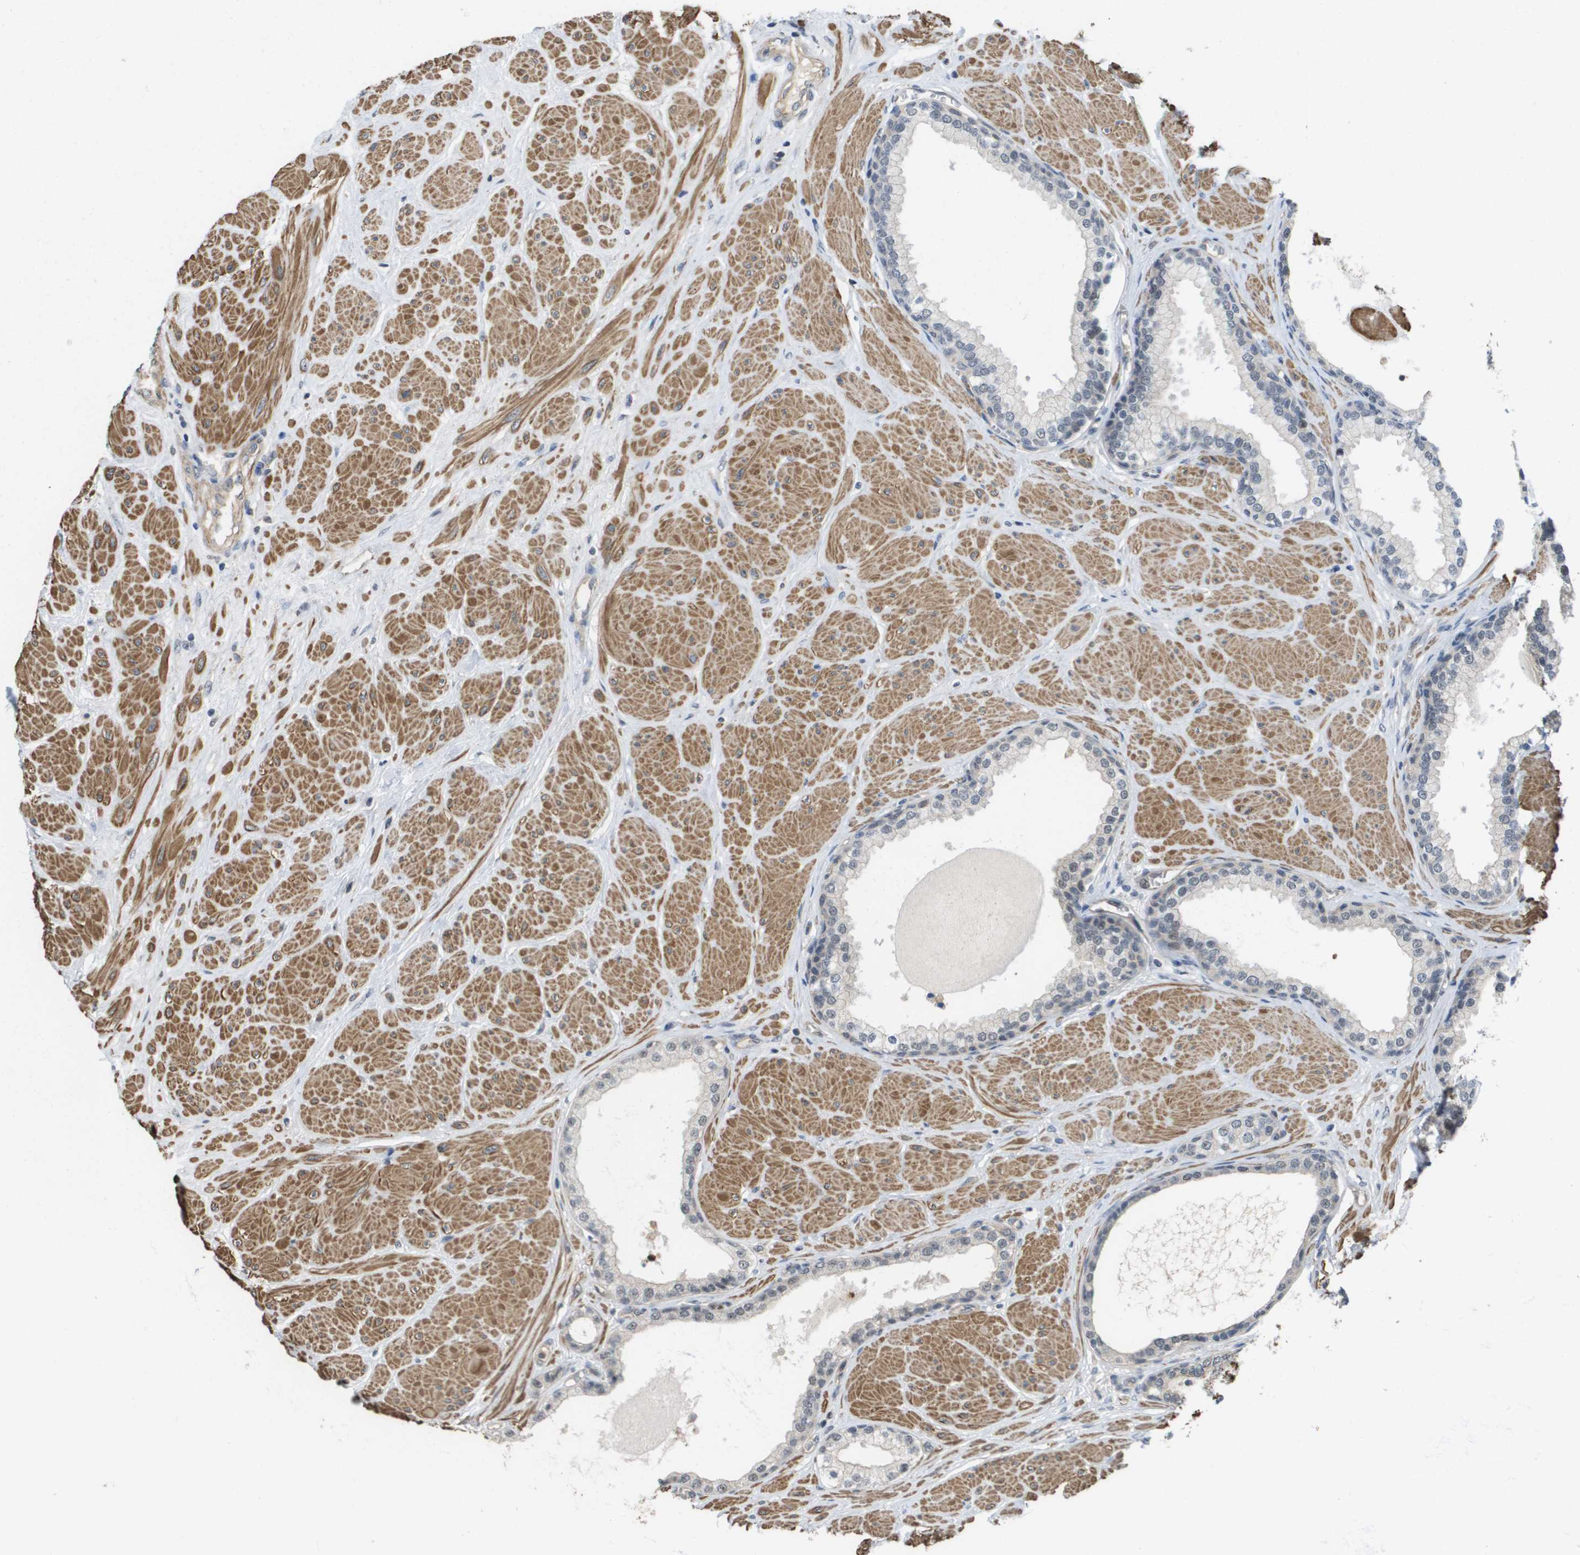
{"staining": {"intensity": "negative", "quantity": "none", "location": "none"}, "tissue": "prostate", "cell_type": "Glandular cells", "image_type": "normal", "snomed": [{"axis": "morphology", "description": "Normal tissue, NOS"}, {"axis": "topography", "description": "Prostate"}], "caption": "This histopathology image is of unremarkable prostate stained with immunohistochemistry to label a protein in brown with the nuclei are counter-stained blue. There is no expression in glandular cells.", "gene": "RNF112", "patient": {"sex": "male", "age": 51}}